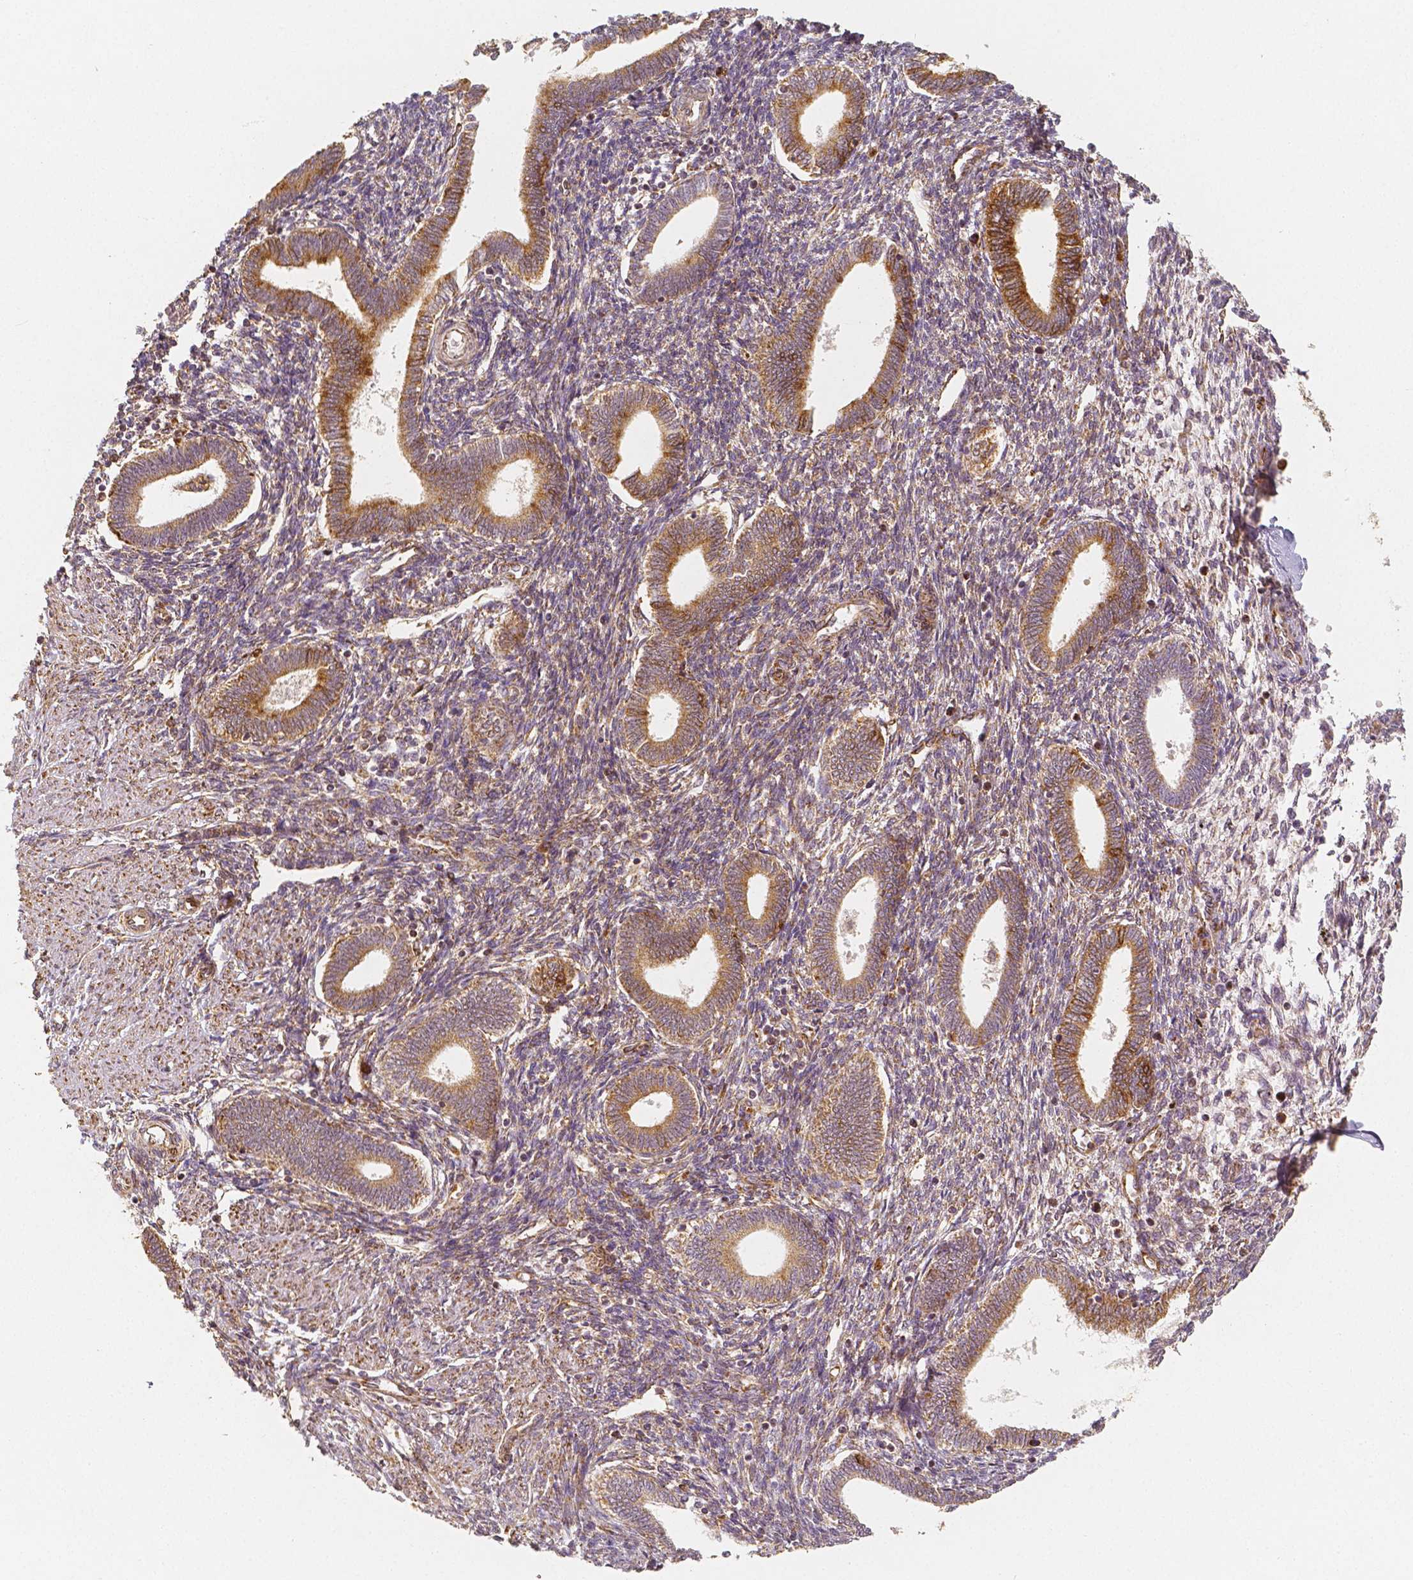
{"staining": {"intensity": "weak", "quantity": "<25%", "location": "cytoplasmic/membranous"}, "tissue": "endometrium", "cell_type": "Cells in endometrial stroma", "image_type": "normal", "snomed": [{"axis": "morphology", "description": "Normal tissue, NOS"}, {"axis": "topography", "description": "Endometrium"}], "caption": "Endometrium stained for a protein using immunohistochemistry displays no positivity cells in endometrial stroma.", "gene": "PGAM5", "patient": {"sex": "female", "age": 42}}